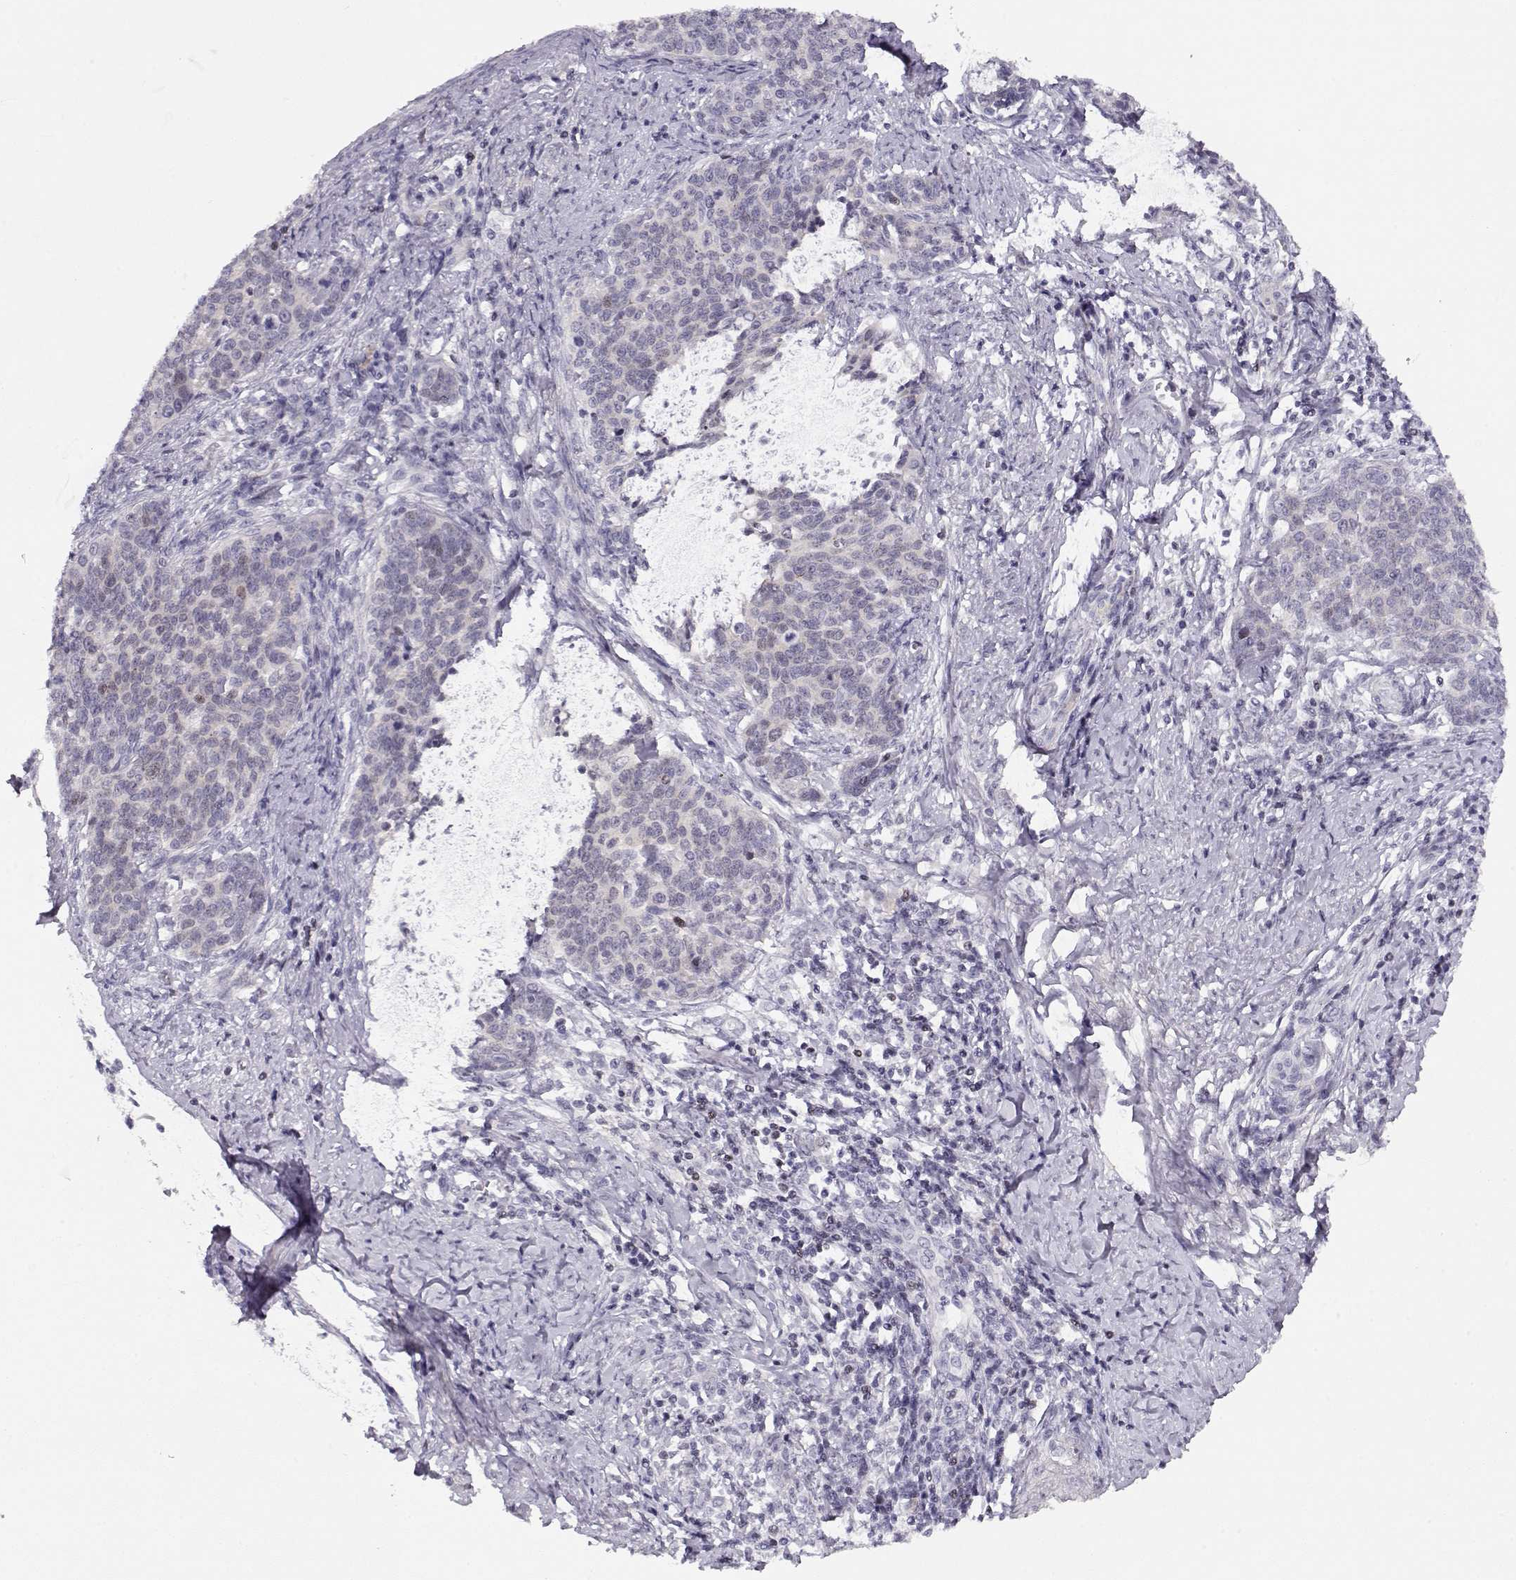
{"staining": {"intensity": "moderate", "quantity": ">75%", "location": "cytoplasmic/membranous"}, "tissue": "cervical cancer", "cell_type": "Tumor cells", "image_type": "cancer", "snomed": [{"axis": "morphology", "description": "Squamous cell carcinoma, NOS"}, {"axis": "topography", "description": "Cervix"}], "caption": "Cervical cancer (squamous cell carcinoma) tissue displays moderate cytoplasmic/membranous positivity in approximately >75% of tumor cells, visualized by immunohistochemistry.", "gene": "CRX", "patient": {"sex": "female", "age": 39}}